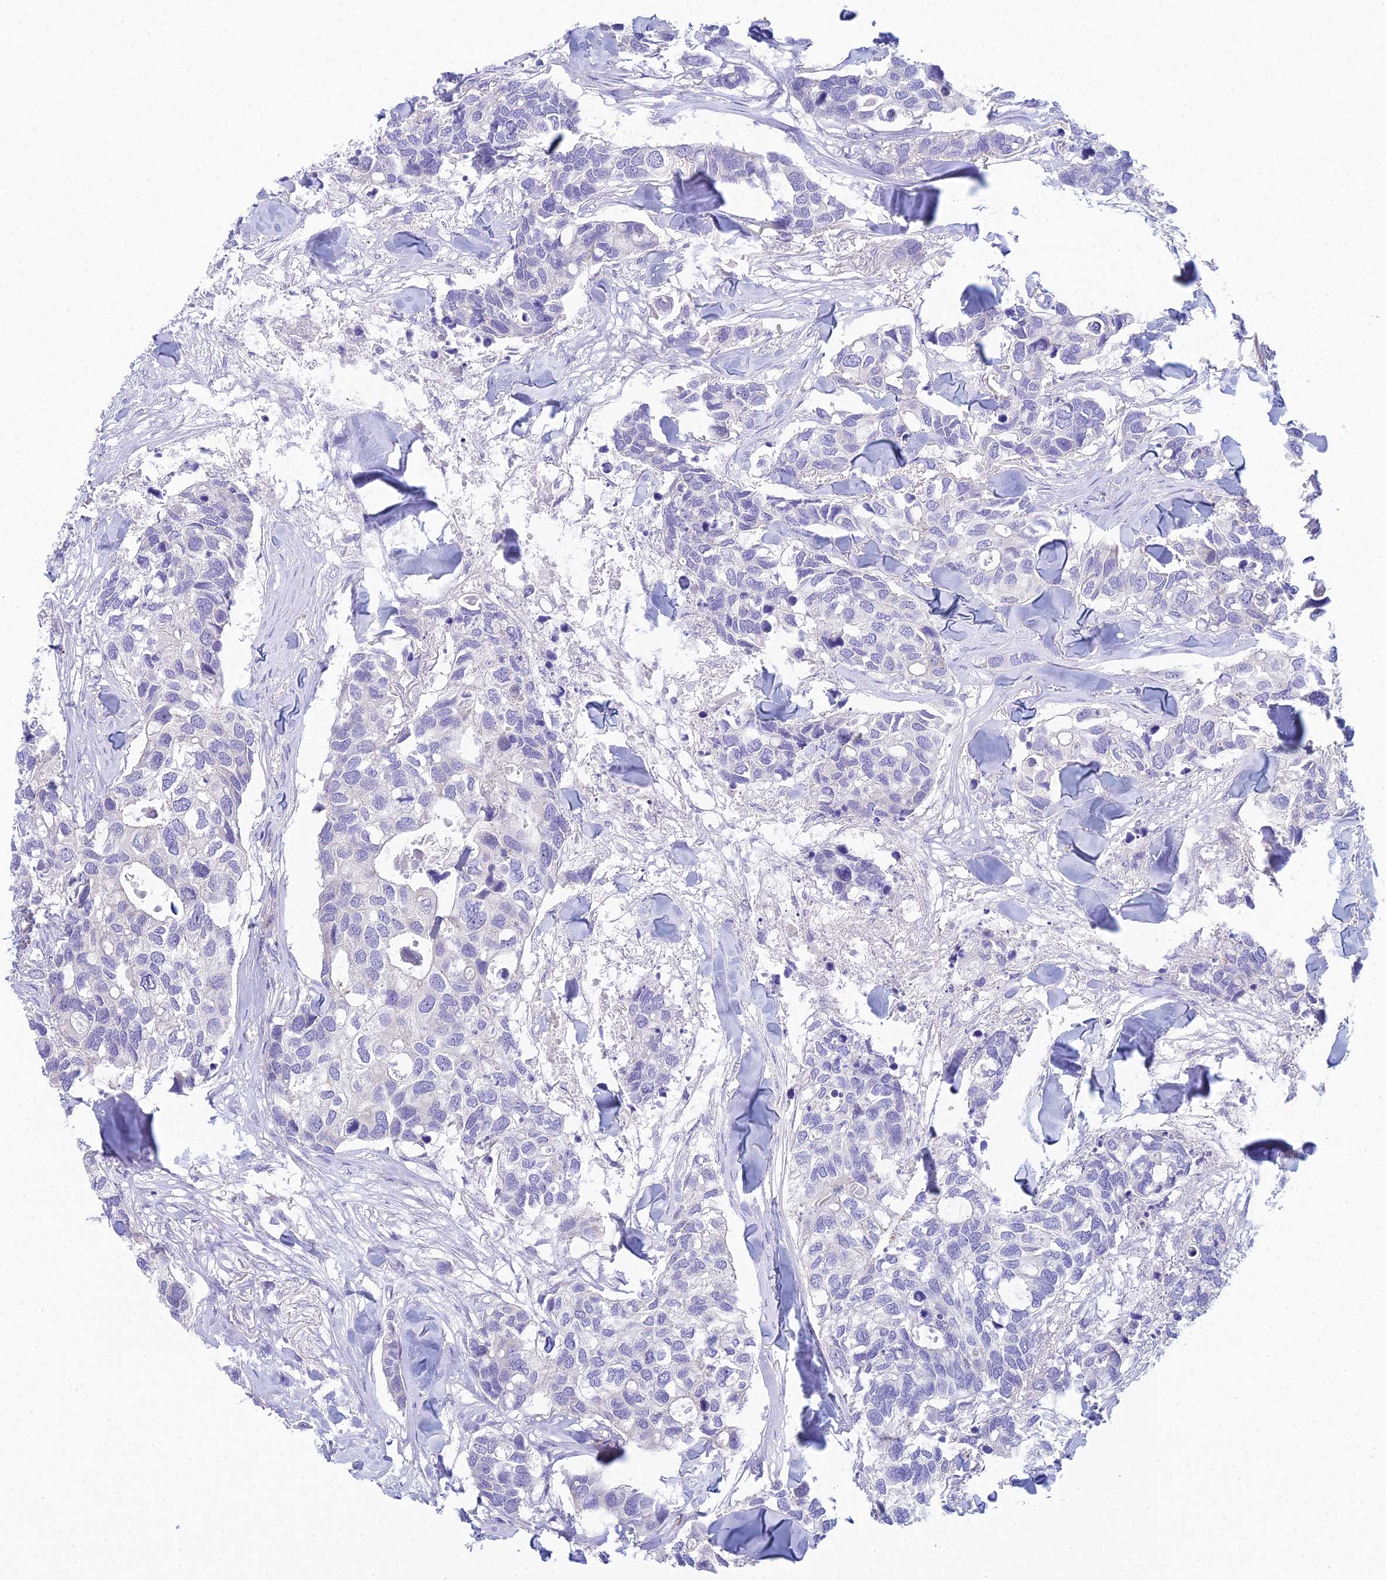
{"staining": {"intensity": "negative", "quantity": "none", "location": "none"}, "tissue": "breast cancer", "cell_type": "Tumor cells", "image_type": "cancer", "snomed": [{"axis": "morphology", "description": "Duct carcinoma"}, {"axis": "topography", "description": "Breast"}], "caption": "A photomicrograph of human breast cancer (intraductal carcinoma) is negative for staining in tumor cells. (Stains: DAB immunohistochemistry (IHC) with hematoxylin counter stain, Microscopy: brightfield microscopy at high magnification).", "gene": "ZNF564", "patient": {"sex": "female", "age": 83}}